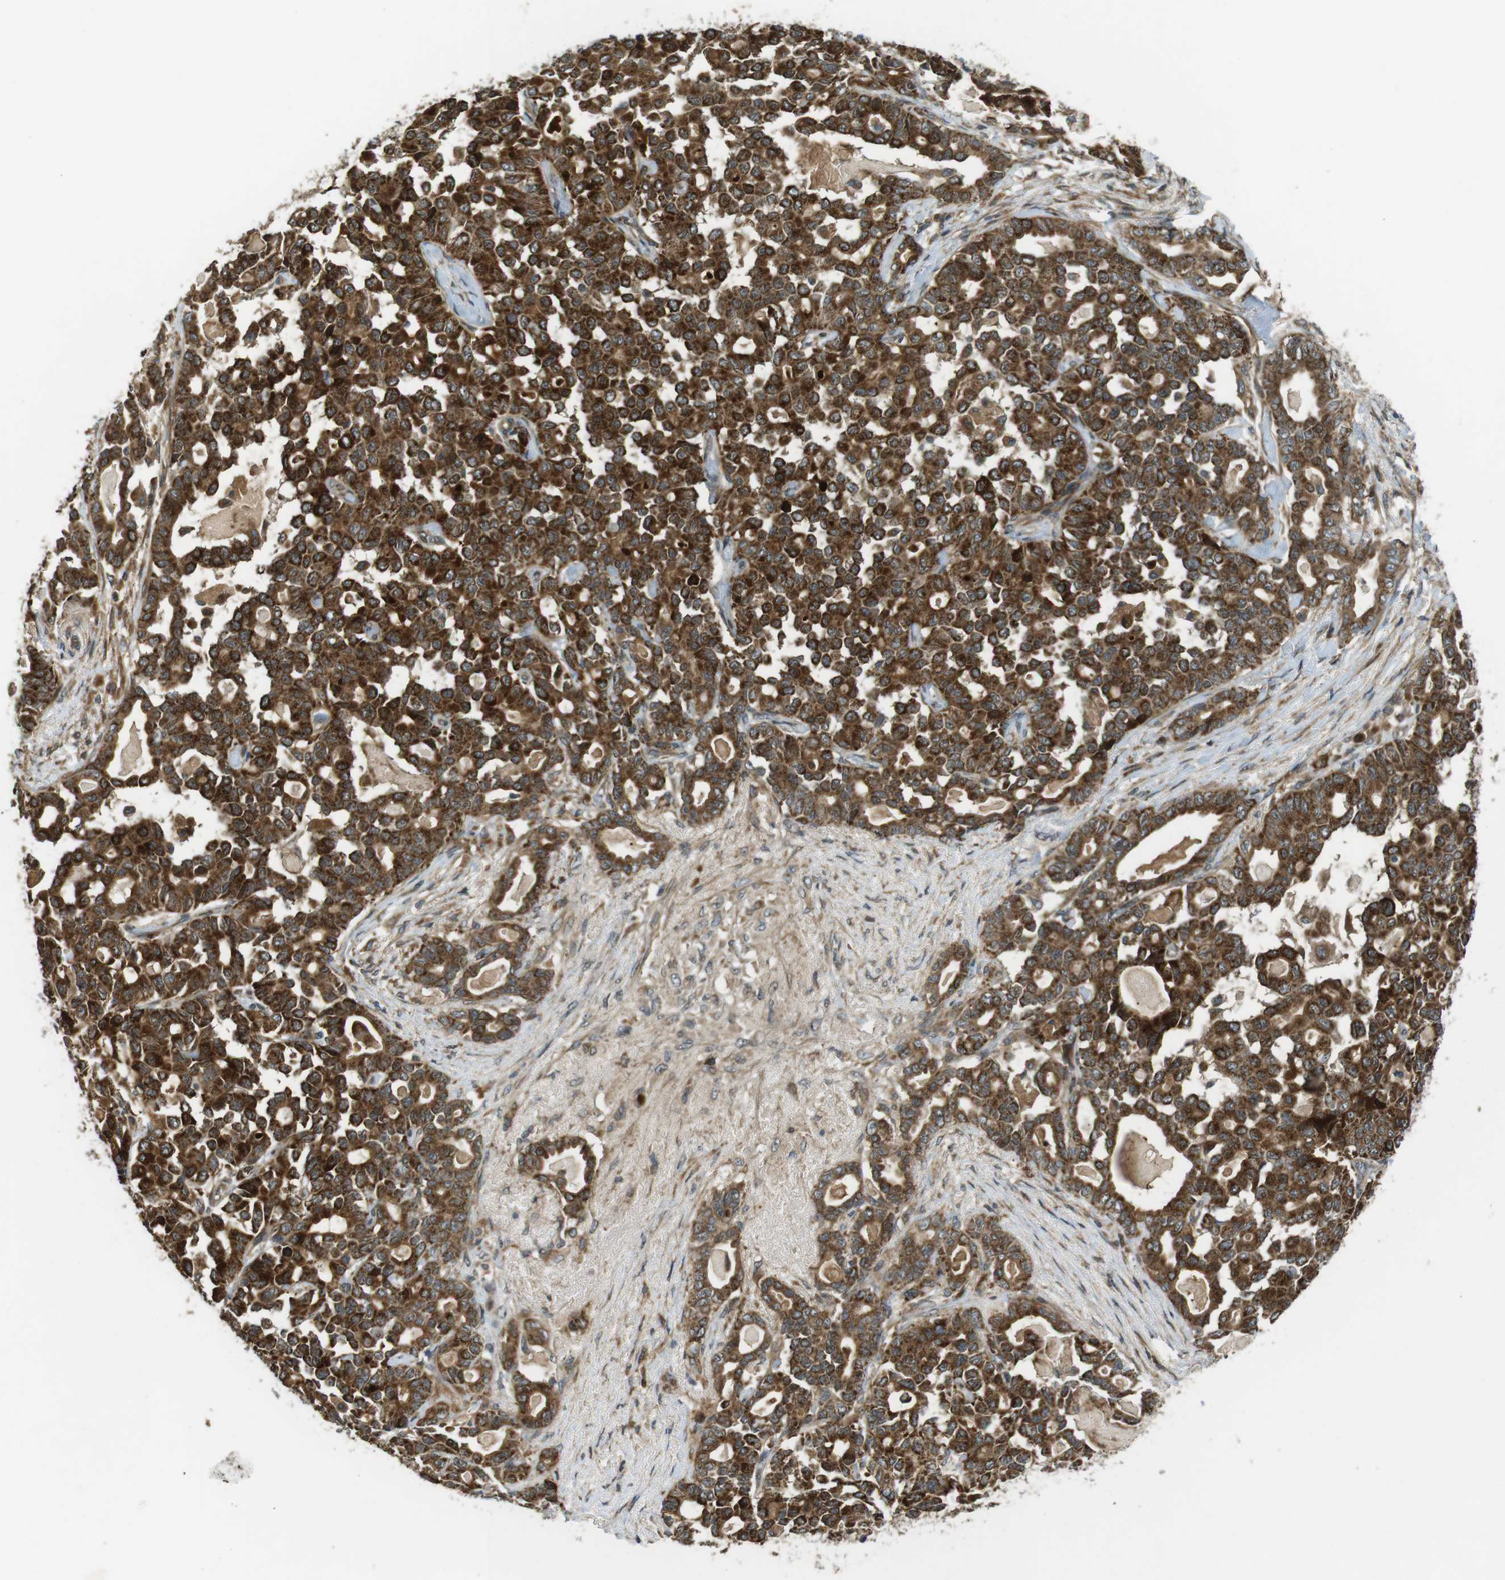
{"staining": {"intensity": "strong", "quantity": ">75%", "location": "cytoplasmic/membranous"}, "tissue": "pancreatic cancer", "cell_type": "Tumor cells", "image_type": "cancer", "snomed": [{"axis": "morphology", "description": "Adenocarcinoma, NOS"}, {"axis": "topography", "description": "Pancreas"}], "caption": "Protein analysis of pancreatic adenocarcinoma tissue shows strong cytoplasmic/membranous staining in approximately >75% of tumor cells.", "gene": "IFFO2", "patient": {"sex": "male", "age": 63}}